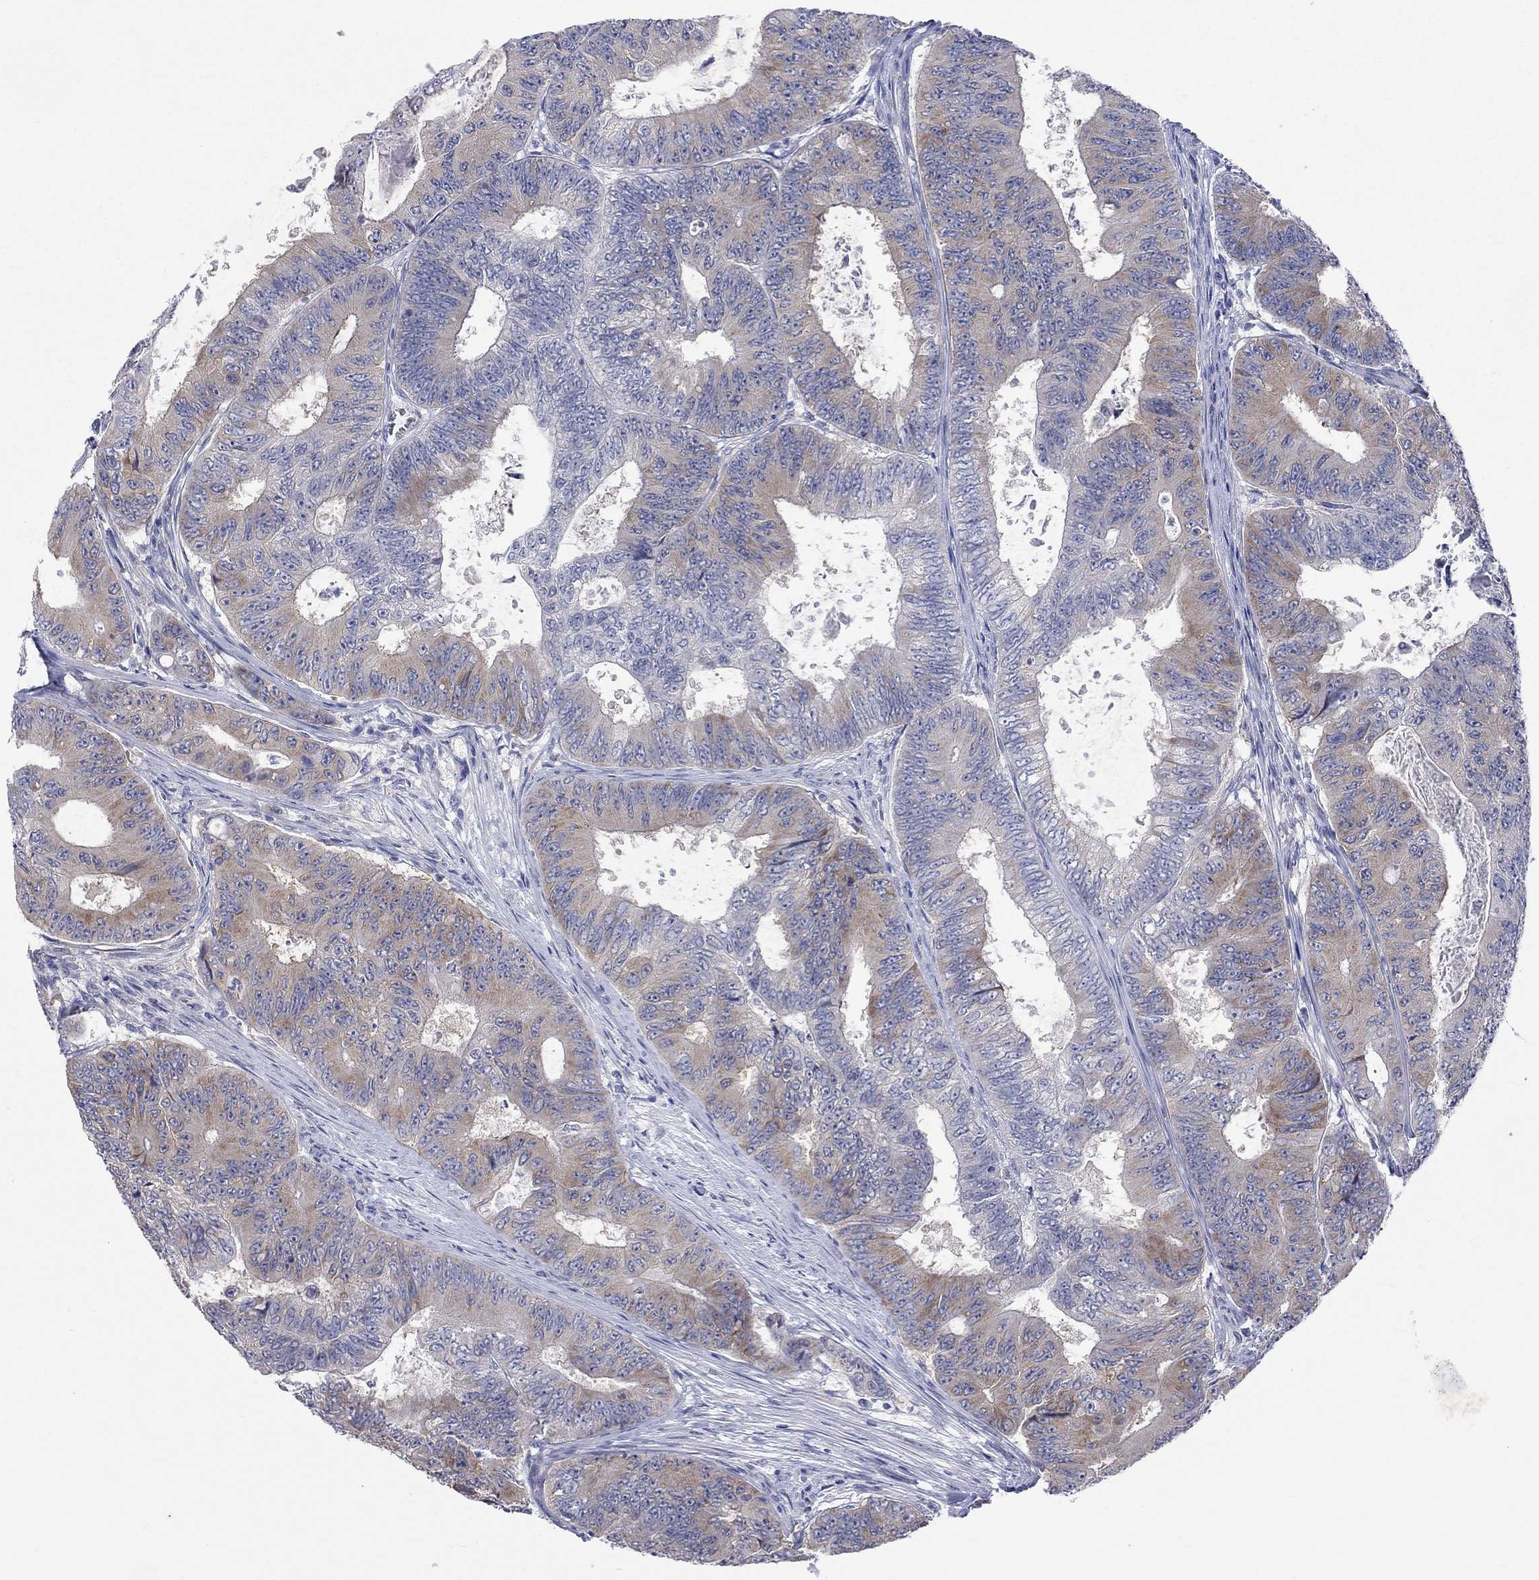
{"staining": {"intensity": "weak", "quantity": "25%-75%", "location": "cytoplasmic/membranous"}, "tissue": "colorectal cancer", "cell_type": "Tumor cells", "image_type": "cancer", "snomed": [{"axis": "morphology", "description": "Adenocarcinoma, NOS"}, {"axis": "topography", "description": "Colon"}], "caption": "Human colorectal cancer (adenocarcinoma) stained with a protein marker displays weak staining in tumor cells.", "gene": "CERS1", "patient": {"sex": "female", "age": 48}}